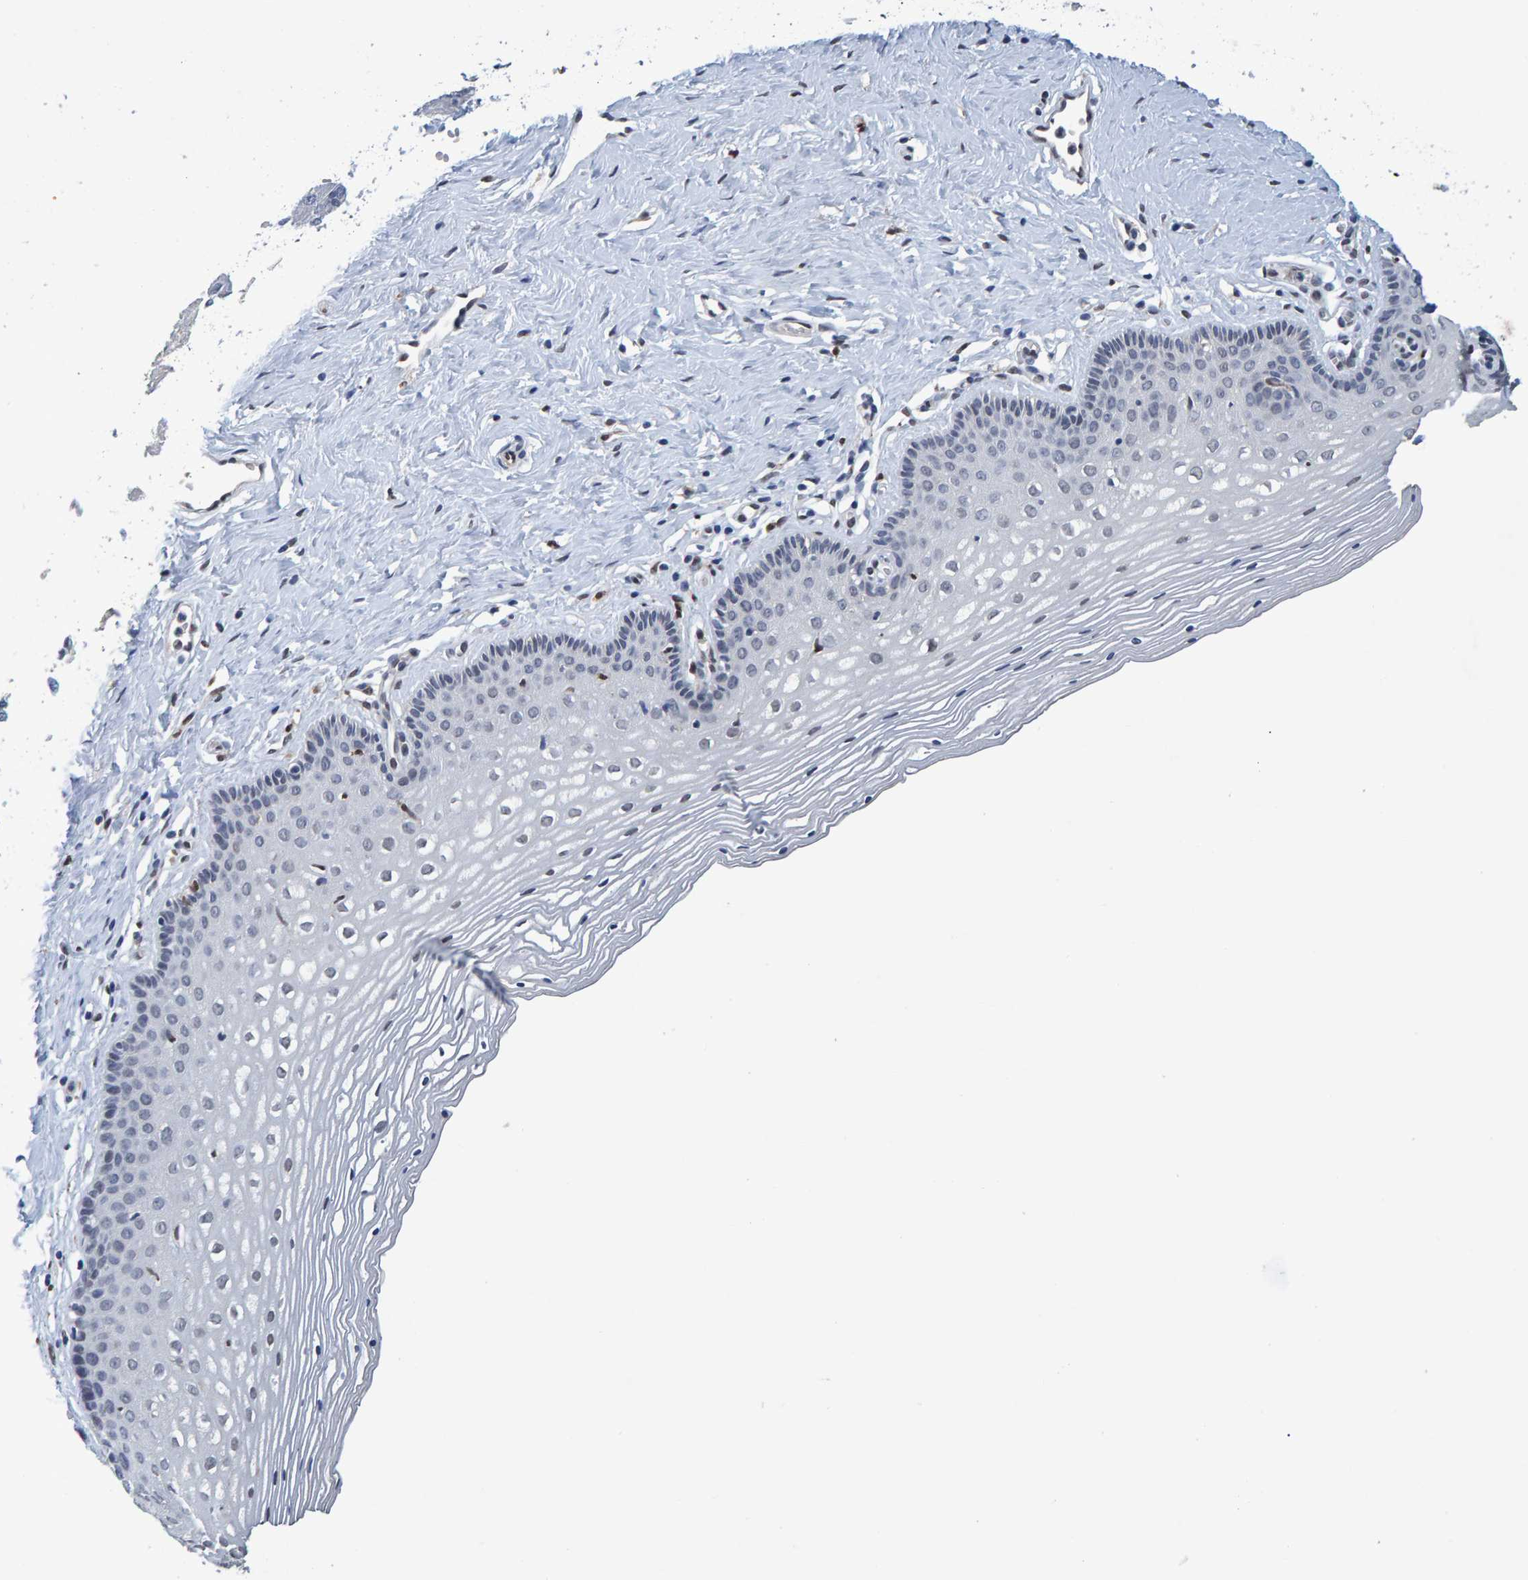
{"staining": {"intensity": "negative", "quantity": "none", "location": "none"}, "tissue": "vagina", "cell_type": "Squamous epithelial cells", "image_type": "normal", "snomed": [{"axis": "morphology", "description": "Normal tissue, NOS"}, {"axis": "topography", "description": "Vagina"}], "caption": "Immunohistochemical staining of benign vagina demonstrates no significant staining in squamous epithelial cells.", "gene": "QKI", "patient": {"sex": "female", "age": 32}}